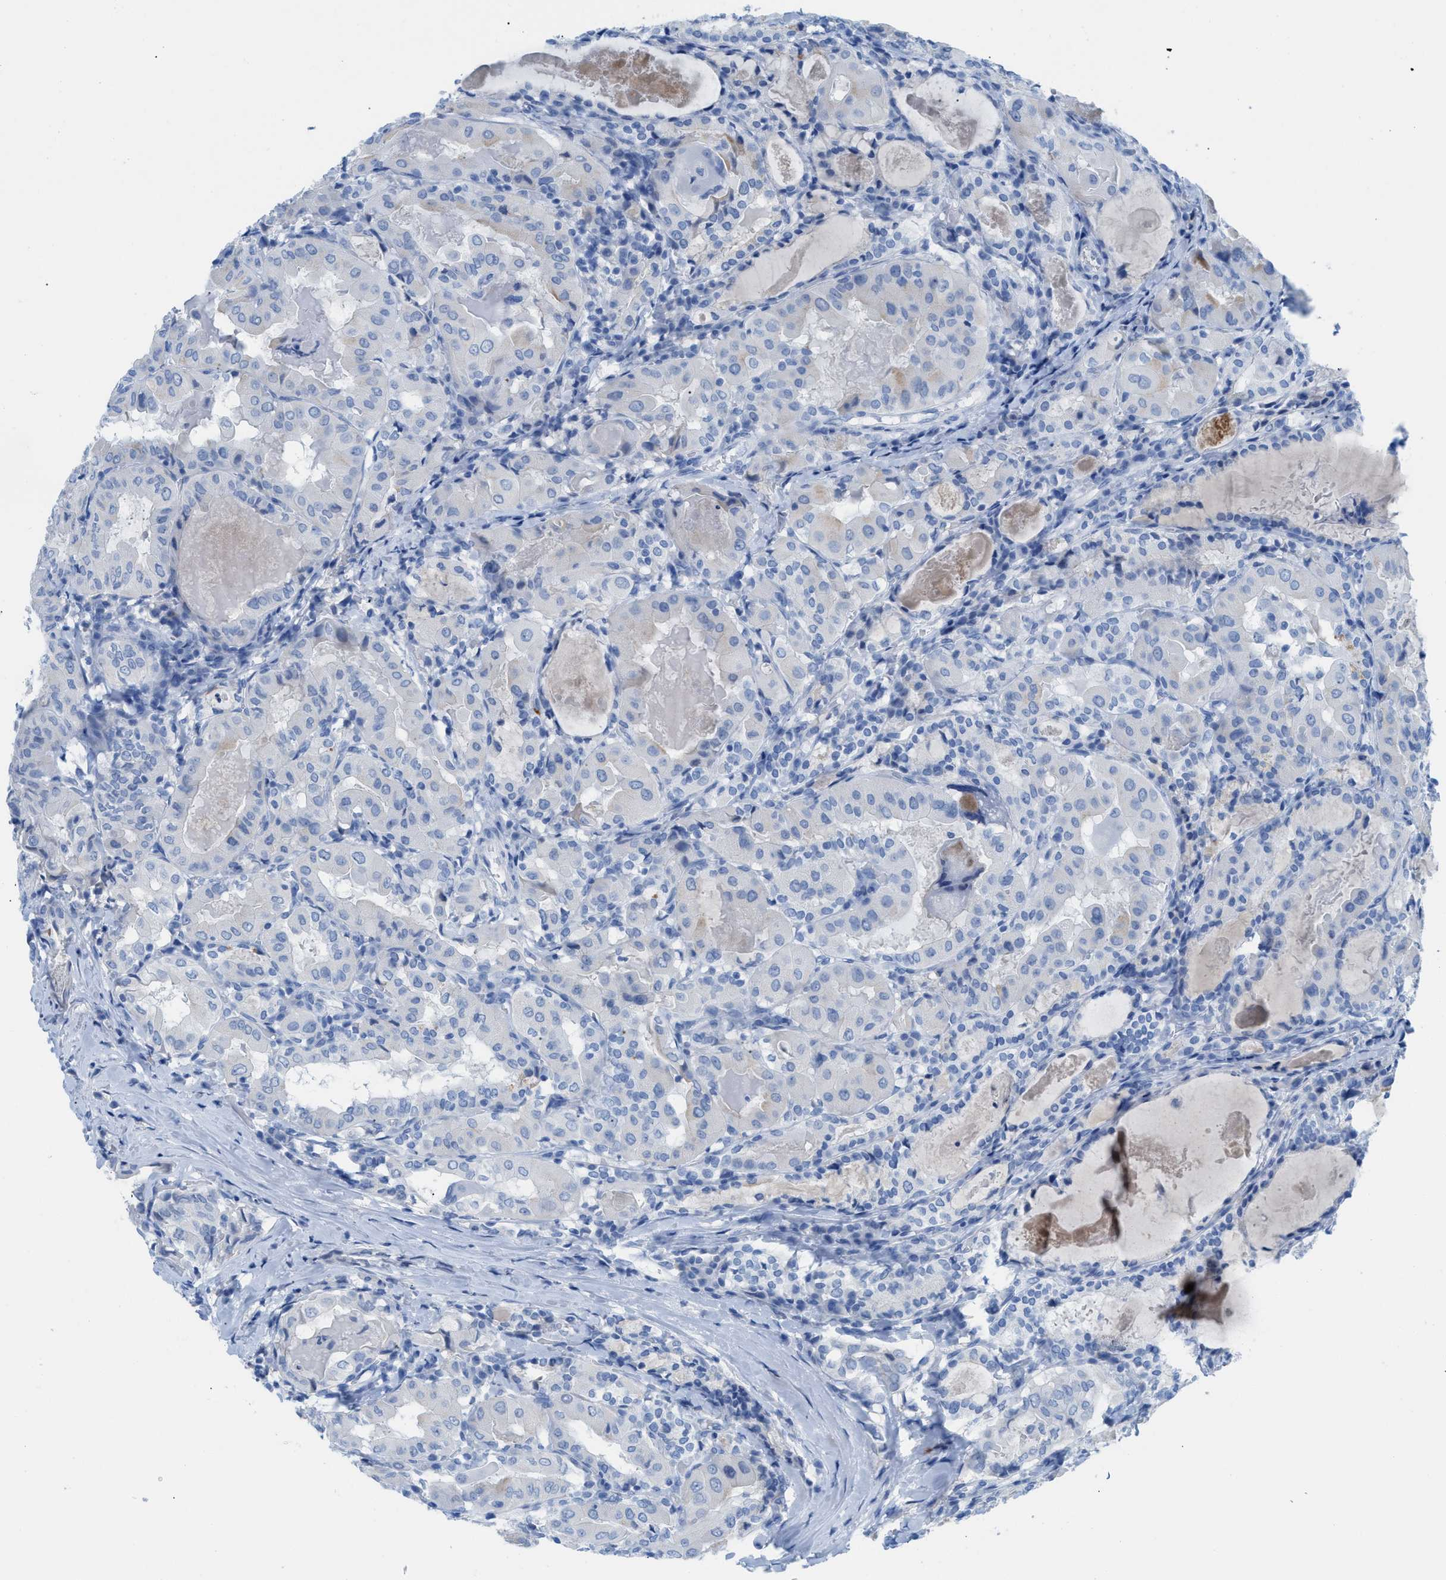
{"staining": {"intensity": "negative", "quantity": "none", "location": "none"}, "tissue": "thyroid cancer", "cell_type": "Tumor cells", "image_type": "cancer", "snomed": [{"axis": "morphology", "description": "Papillary adenocarcinoma, NOS"}, {"axis": "topography", "description": "Thyroid gland"}], "caption": "This is a histopathology image of IHC staining of thyroid papillary adenocarcinoma, which shows no staining in tumor cells.", "gene": "TCL1A", "patient": {"sex": "female", "age": 42}}